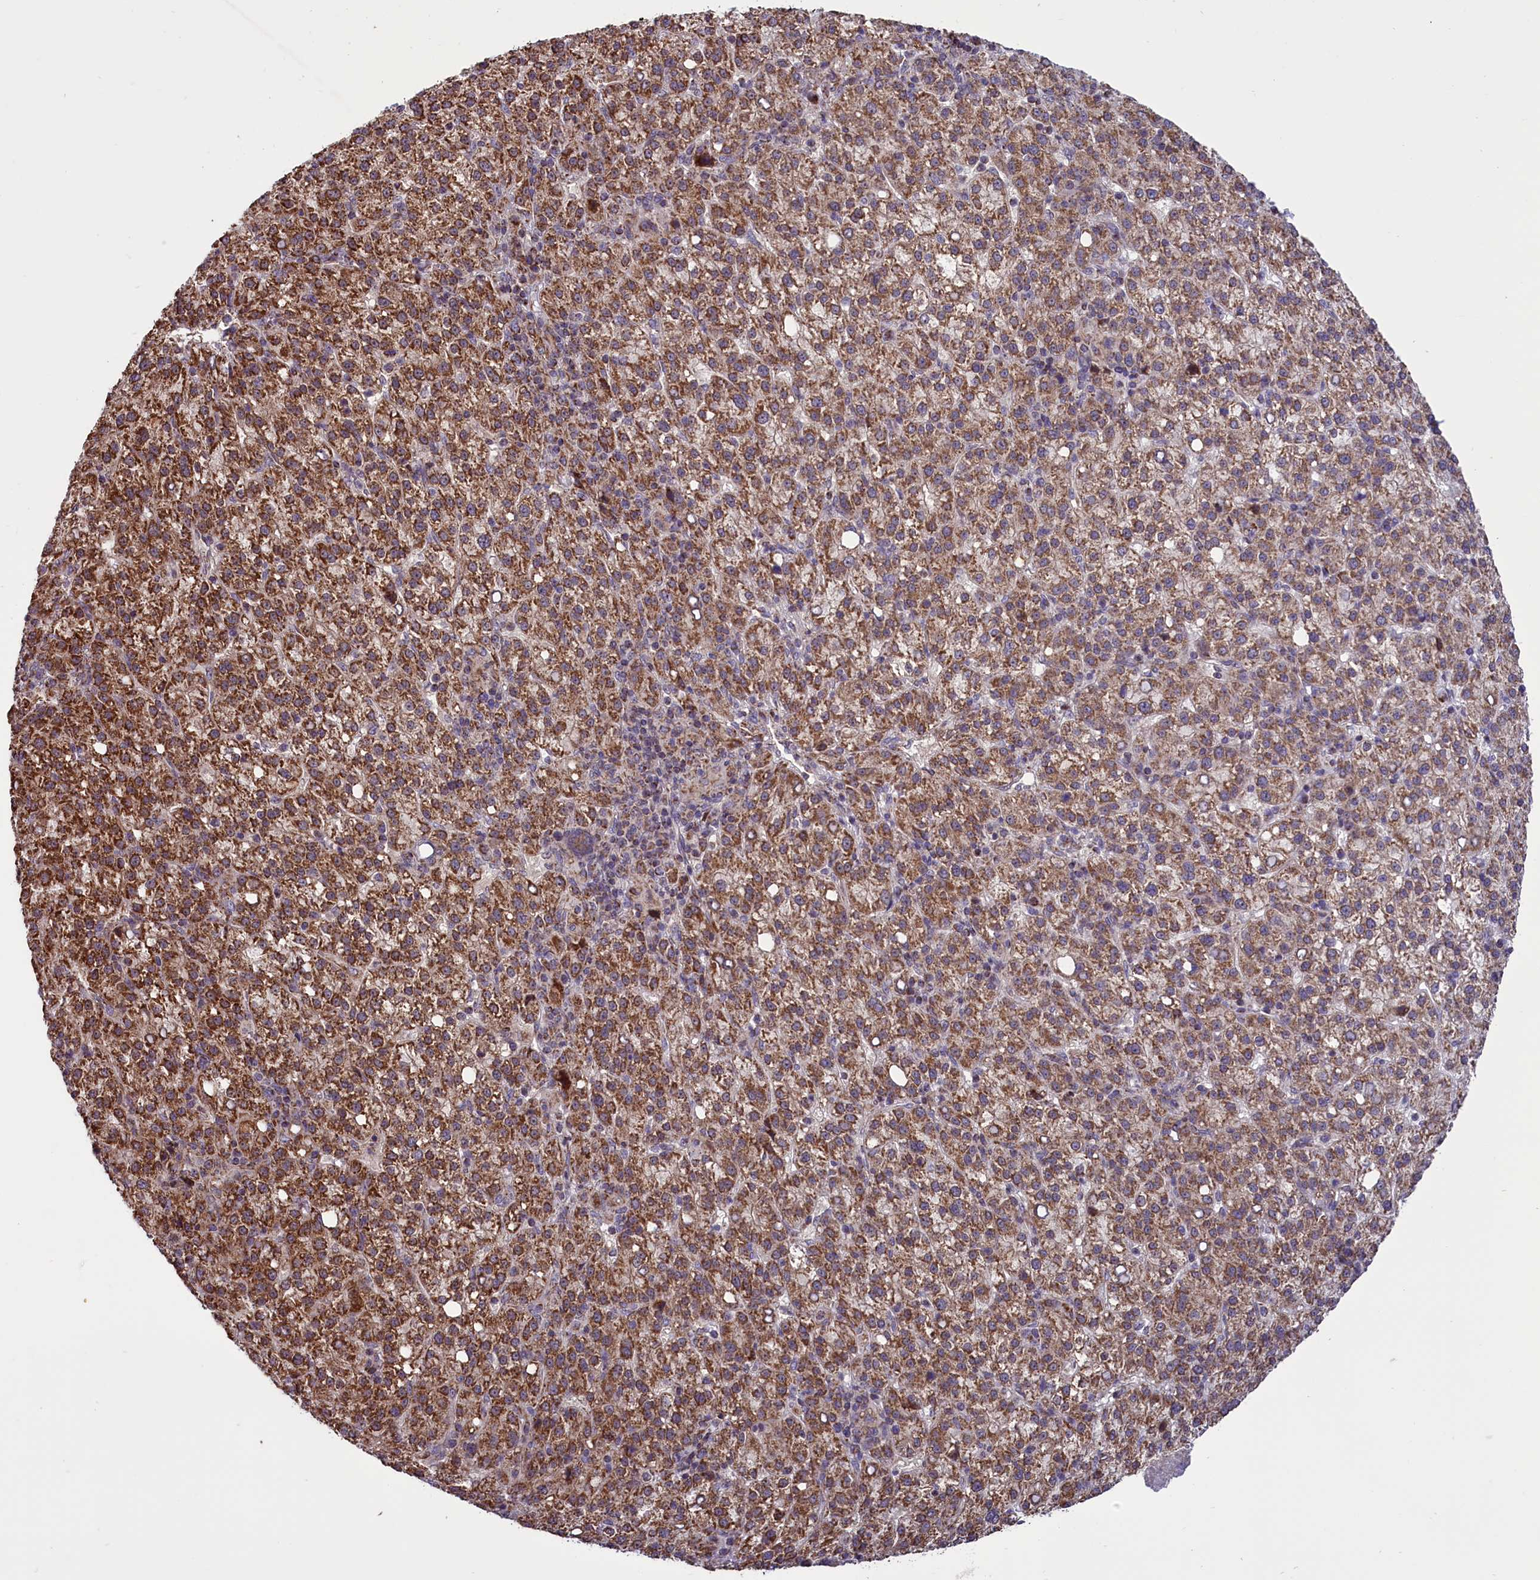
{"staining": {"intensity": "moderate", "quantity": ">75%", "location": "cytoplasmic/membranous"}, "tissue": "liver cancer", "cell_type": "Tumor cells", "image_type": "cancer", "snomed": [{"axis": "morphology", "description": "Carcinoma, Hepatocellular, NOS"}, {"axis": "topography", "description": "Liver"}], "caption": "Liver cancer stained for a protein (brown) shows moderate cytoplasmic/membranous positive expression in approximately >75% of tumor cells.", "gene": "GLRX5", "patient": {"sex": "female", "age": 58}}